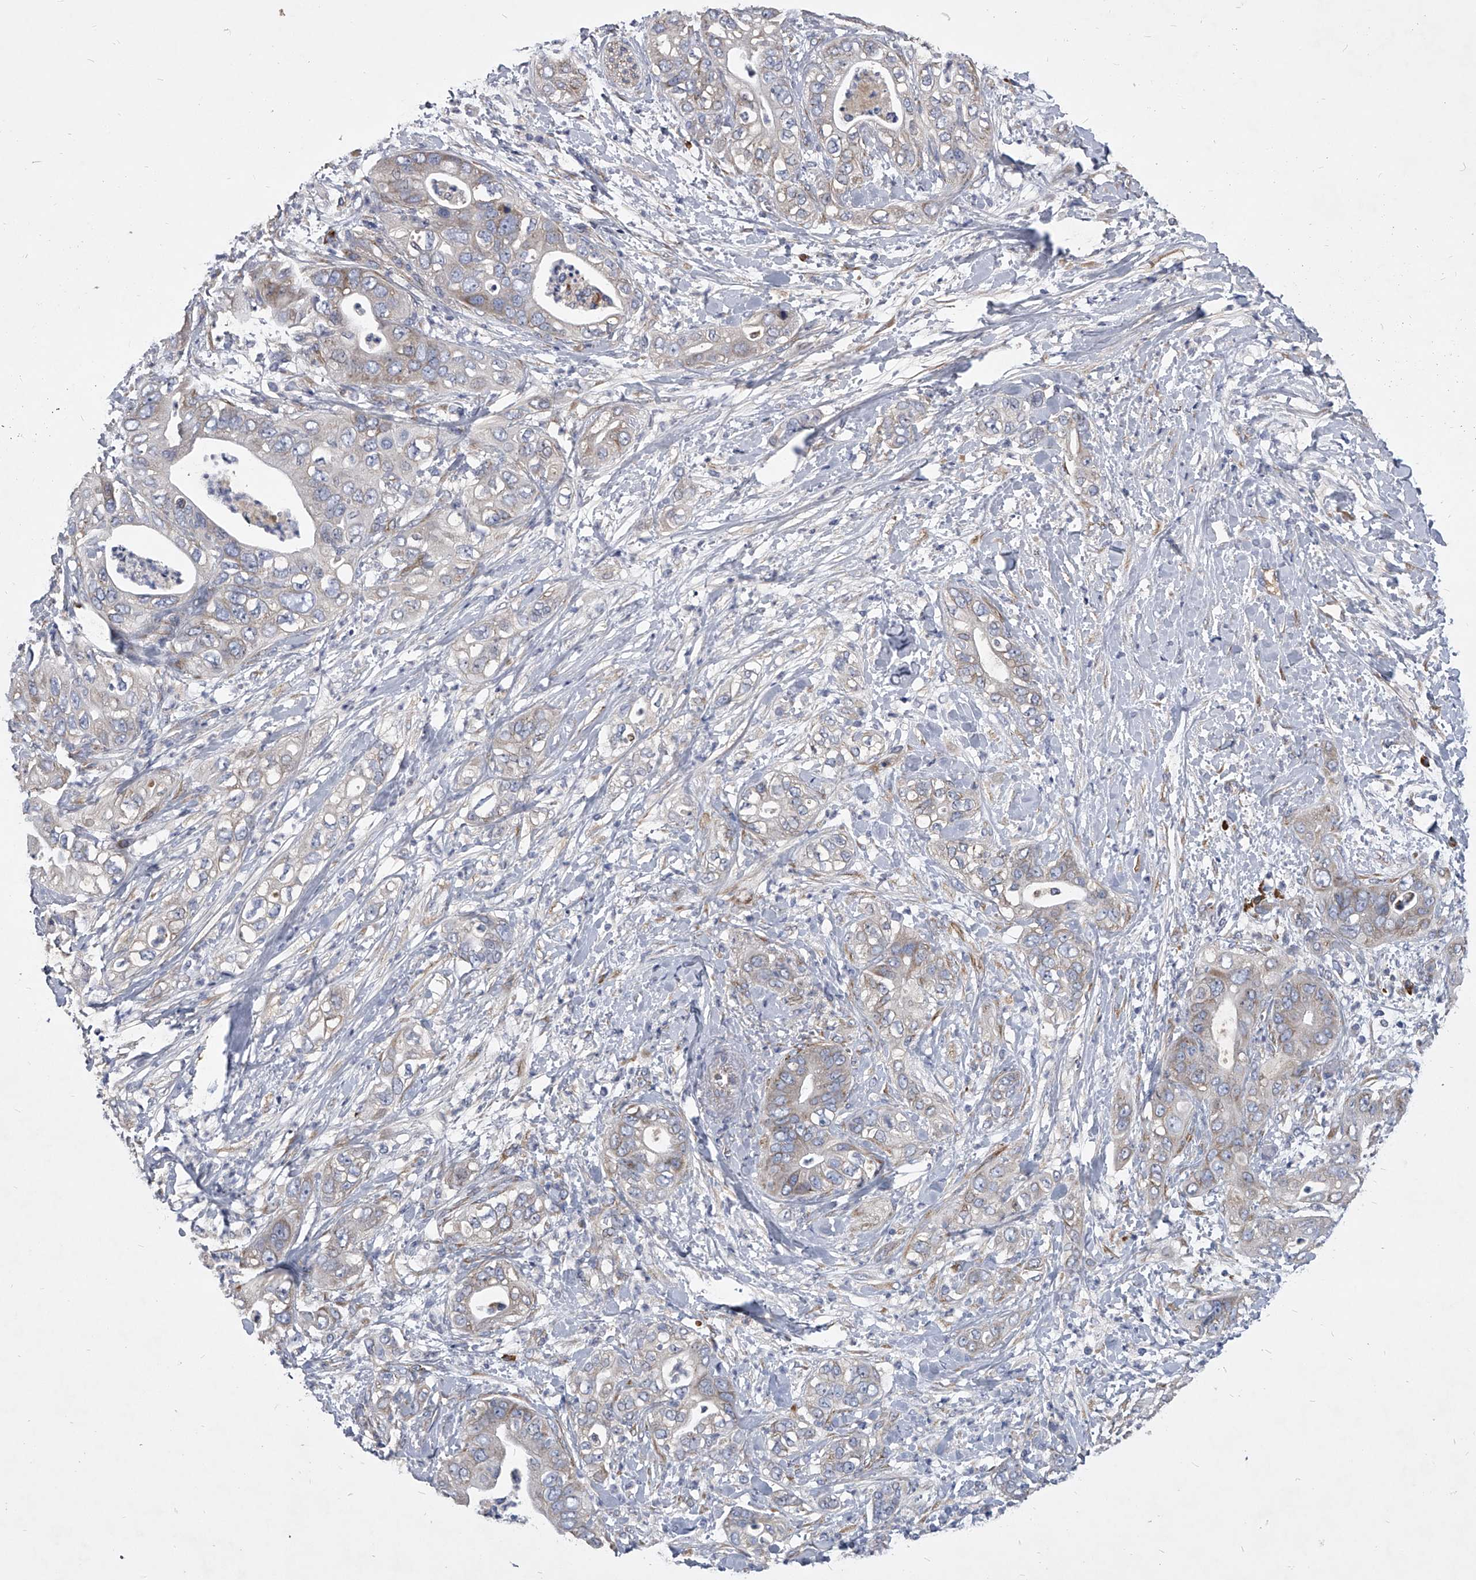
{"staining": {"intensity": "weak", "quantity": "<25%", "location": "cytoplasmic/membranous"}, "tissue": "pancreatic cancer", "cell_type": "Tumor cells", "image_type": "cancer", "snomed": [{"axis": "morphology", "description": "Adenocarcinoma, NOS"}, {"axis": "topography", "description": "Pancreas"}], "caption": "Pancreatic cancer was stained to show a protein in brown. There is no significant expression in tumor cells.", "gene": "CCR4", "patient": {"sex": "female", "age": 78}}